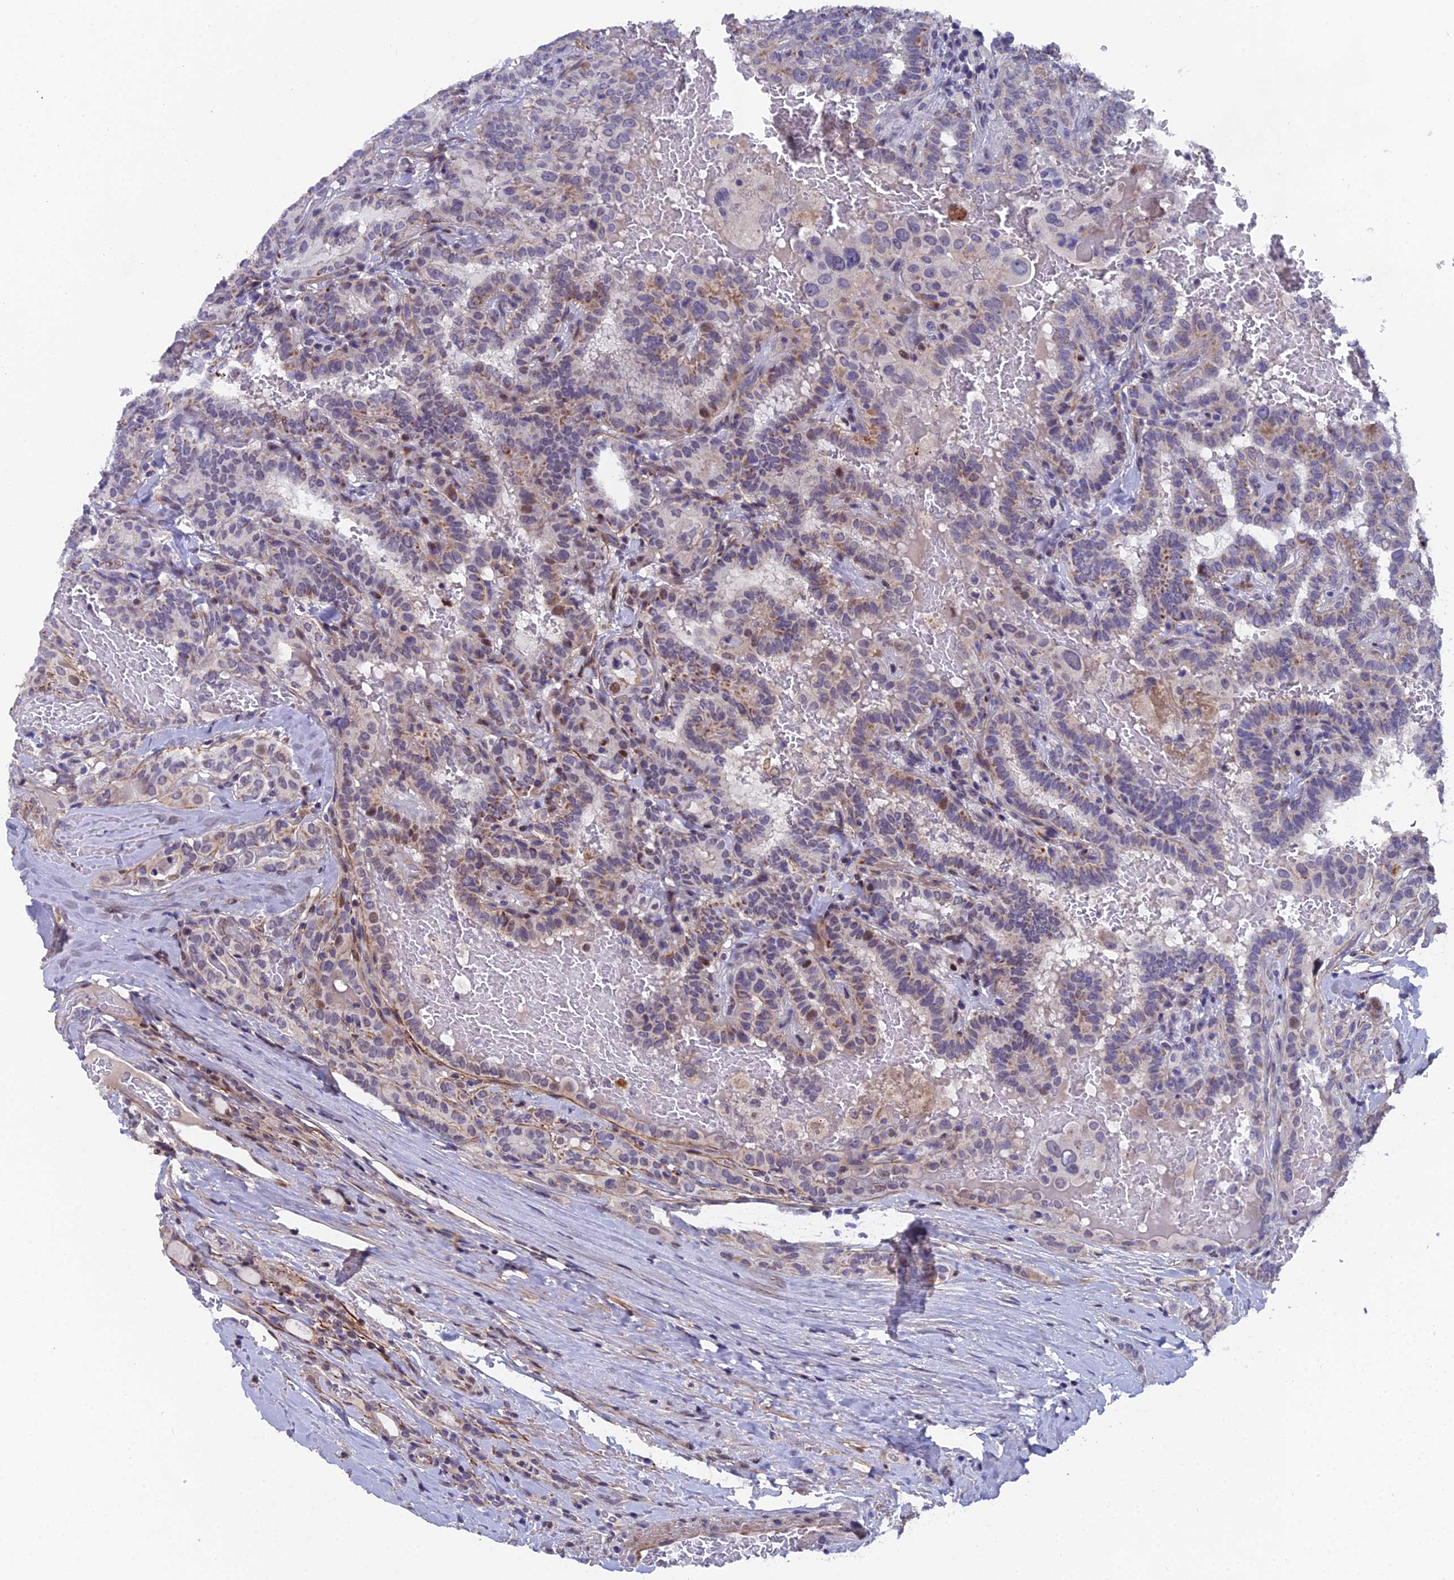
{"staining": {"intensity": "moderate", "quantity": "<25%", "location": "cytoplasmic/membranous,nuclear"}, "tissue": "thyroid cancer", "cell_type": "Tumor cells", "image_type": "cancer", "snomed": [{"axis": "morphology", "description": "Papillary adenocarcinoma, NOS"}, {"axis": "topography", "description": "Thyroid gland"}], "caption": "Tumor cells exhibit low levels of moderate cytoplasmic/membranous and nuclear expression in approximately <25% of cells in thyroid cancer.", "gene": "XKR9", "patient": {"sex": "female", "age": 72}}